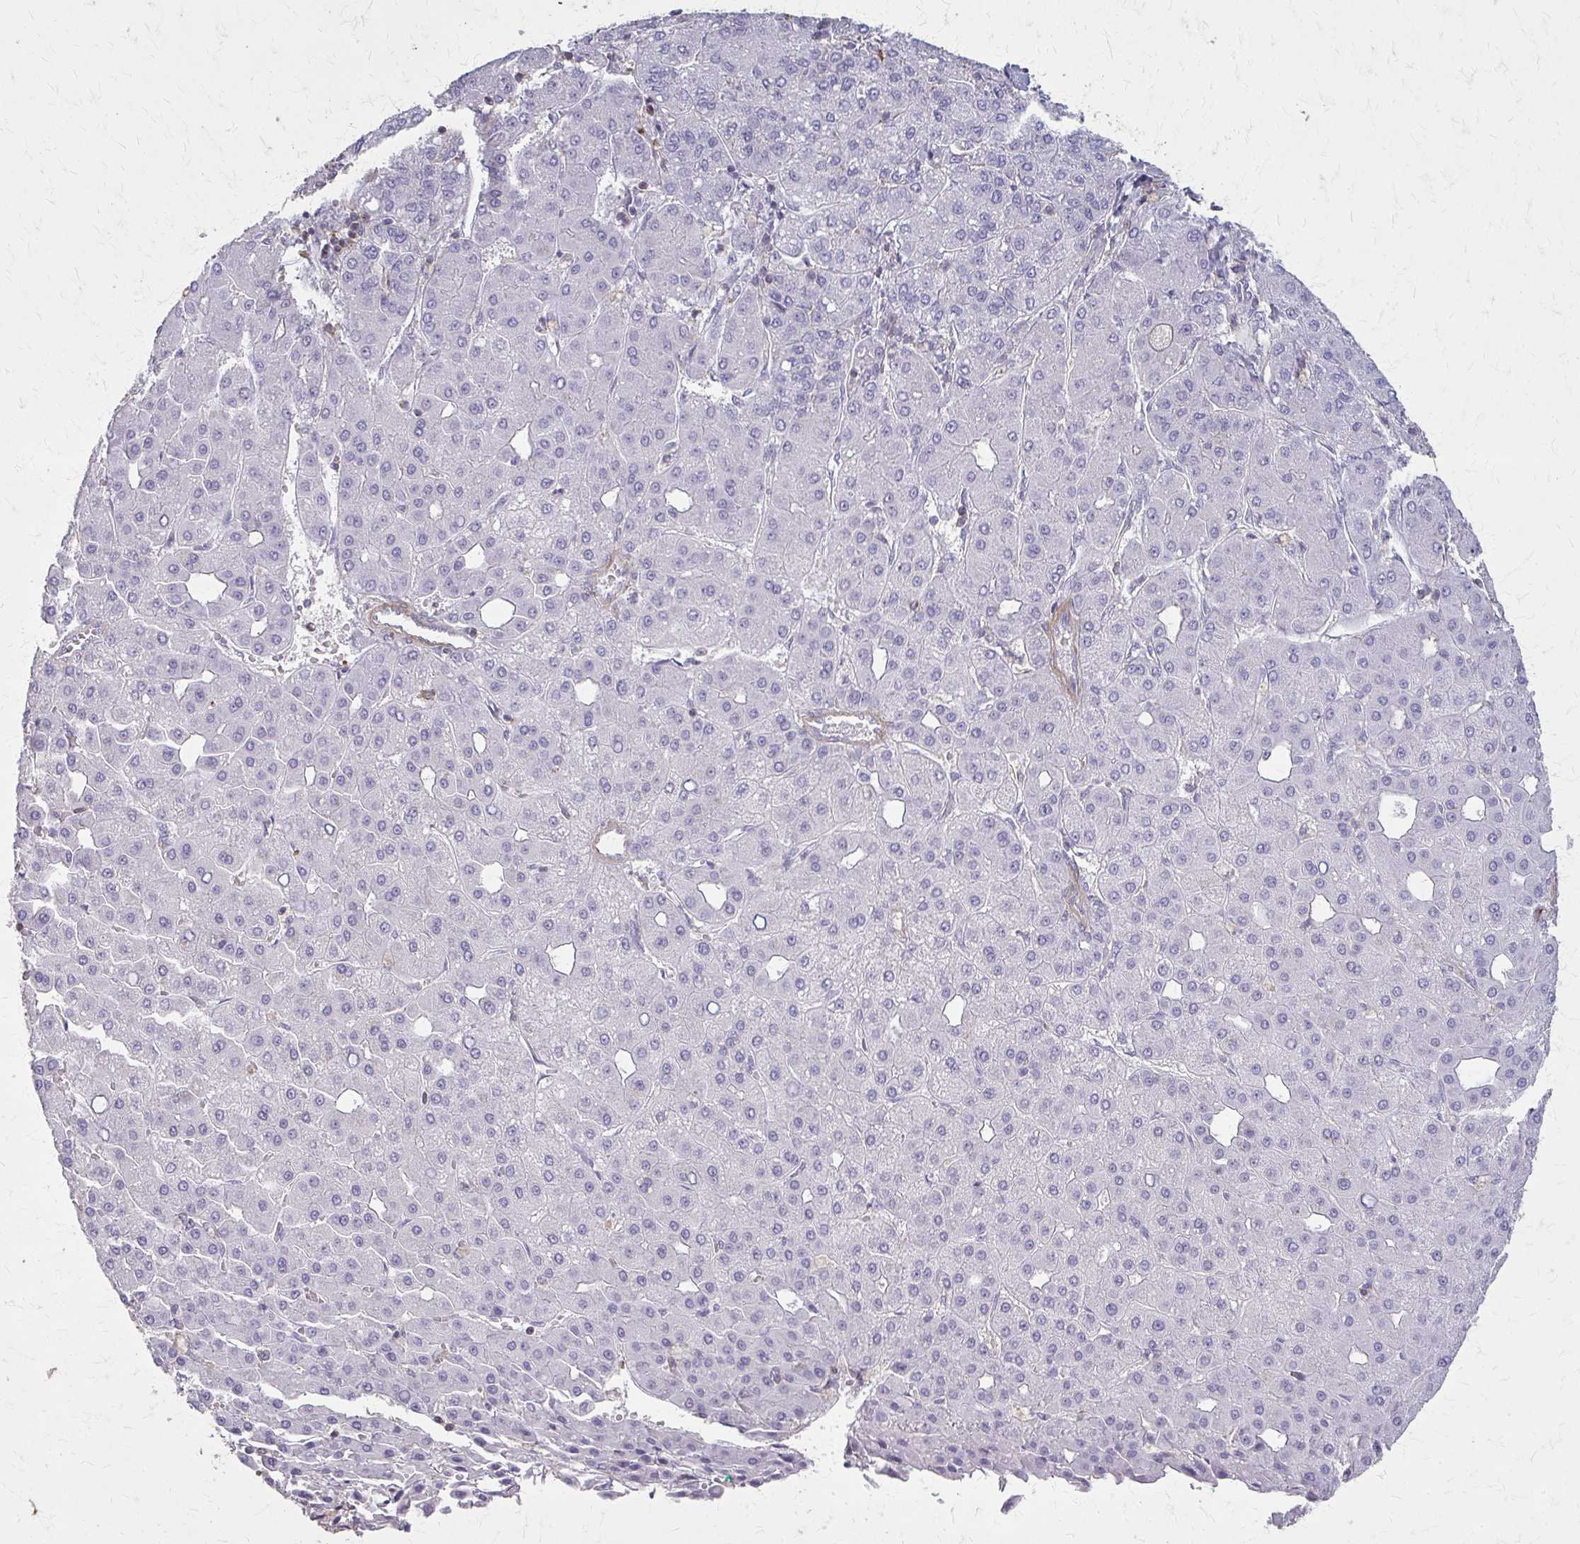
{"staining": {"intensity": "negative", "quantity": "none", "location": "none"}, "tissue": "liver cancer", "cell_type": "Tumor cells", "image_type": "cancer", "snomed": [{"axis": "morphology", "description": "Carcinoma, Hepatocellular, NOS"}, {"axis": "topography", "description": "Liver"}], "caption": "High magnification brightfield microscopy of hepatocellular carcinoma (liver) stained with DAB (brown) and counterstained with hematoxylin (blue): tumor cells show no significant positivity. (Immunohistochemistry (ihc), brightfield microscopy, high magnification).", "gene": "TENM4", "patient": {"sex": "male", "age": 65}}